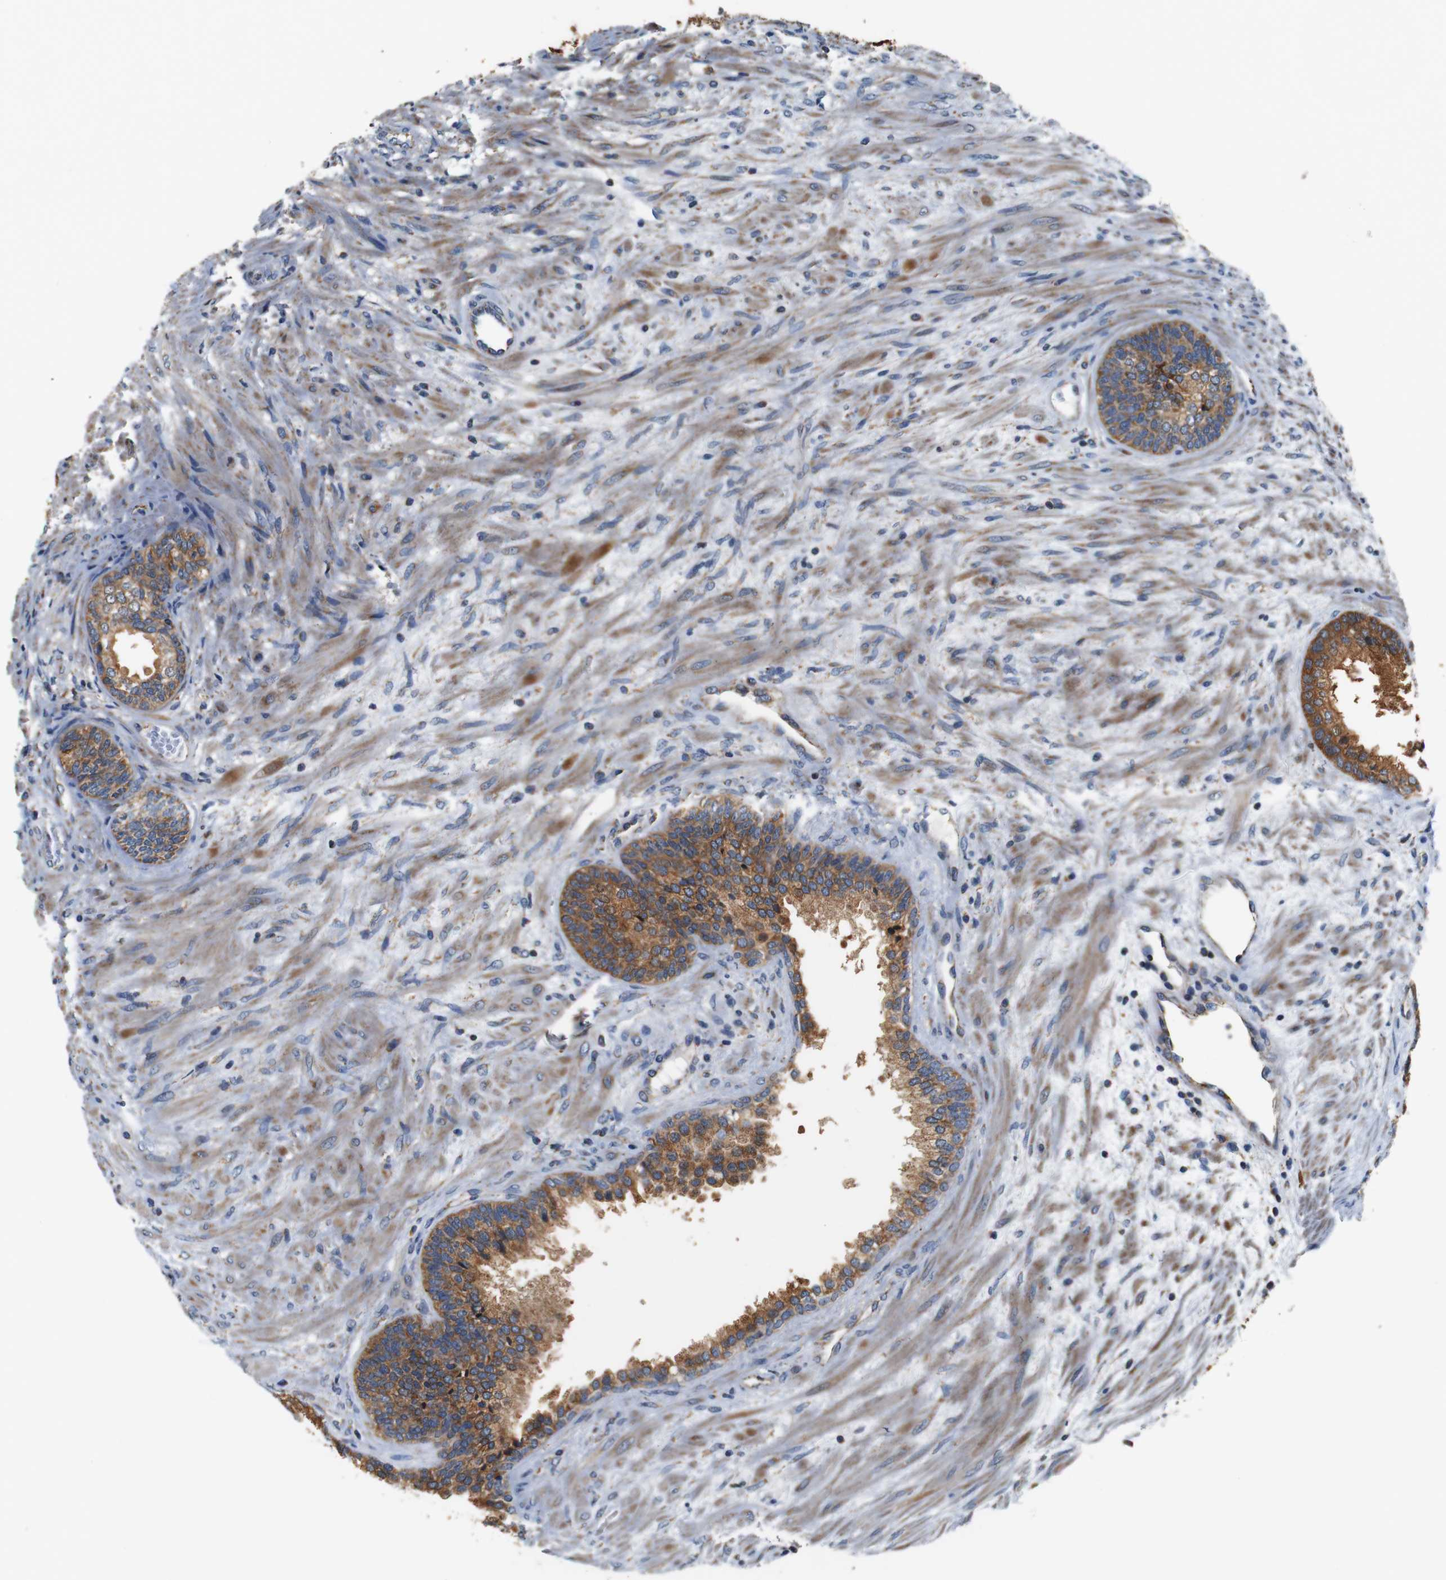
{"staining": {"intensity": "strong", "quantity": ">75%", "location": "cytoplasmic/membranous"}, "tissue": "prostate", "cell_type": "Glandular cells", "image_type": "normal", "snomed": [{"axis": "morphology", "description": "Normal tissue, NOS"}, {"axis": "topography", "description": "Prostate"}], "caption": "Protein expression by immunohistochemistry (IHC) exhibits strong cytoplasmic/membranous positivity in about >75% of glandular cells in normal prostate.", "gene": "LRP4", "patient": {"sex": "male", "age": 76}}